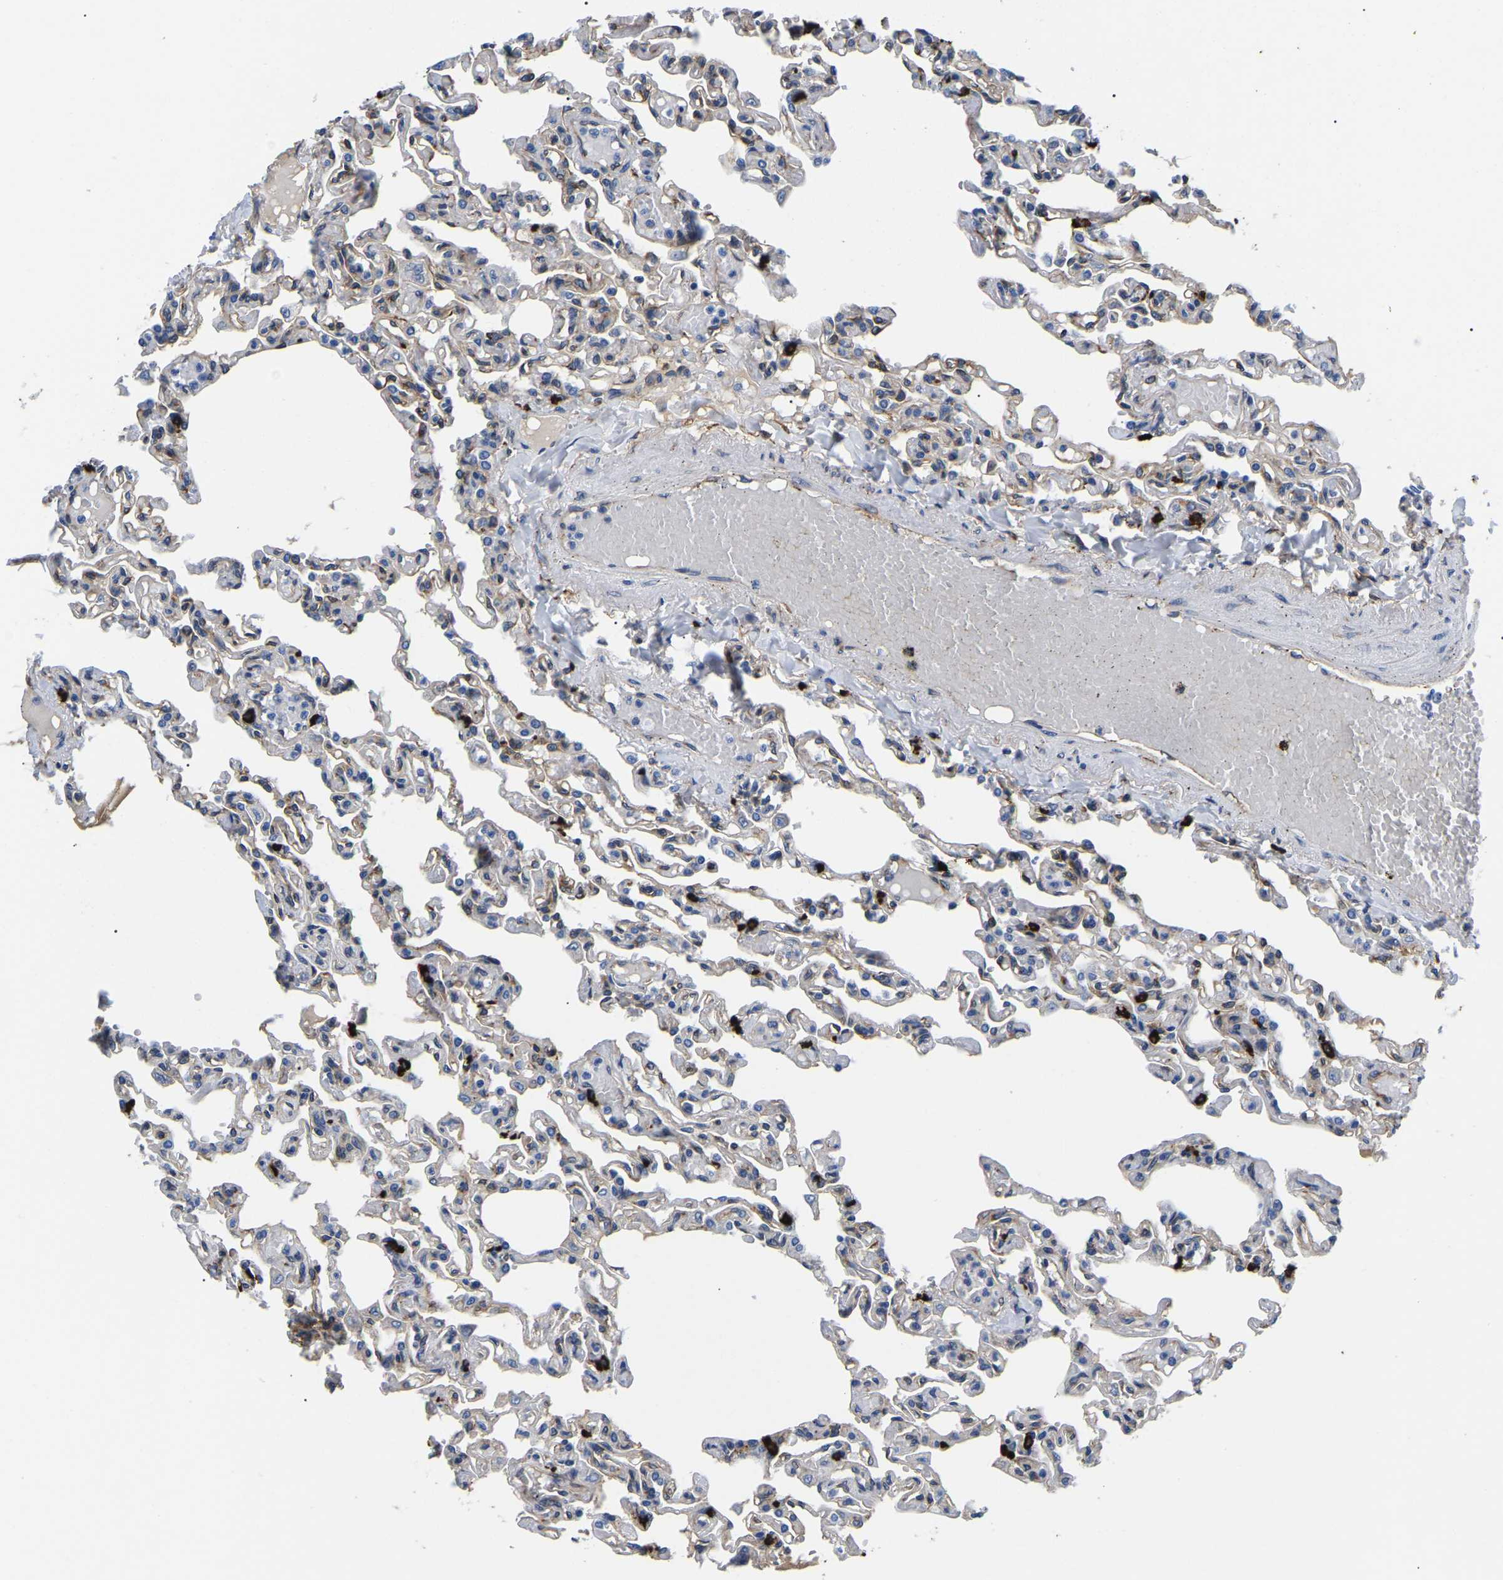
{"staining": {"intensity": "moderate", "quantity": "25%-75%", "location": "cytoplasmic/membranous"}, "tissue": "lung", "cell_type": "Alveolar cells", "image_type": "normal", "snomed": [{"axis": "morphology", "description": "Normal tissue, NOS"}, {"axis": "topography", "description": "Lung"}], "caption": "Protein staining of normal lung reveals moderate cytoplasmic/membranous staining in approximately 25%-75% of alveolar cells.", "gene": "DUSP8", "patient": {"sex": "male", "age": 21}}